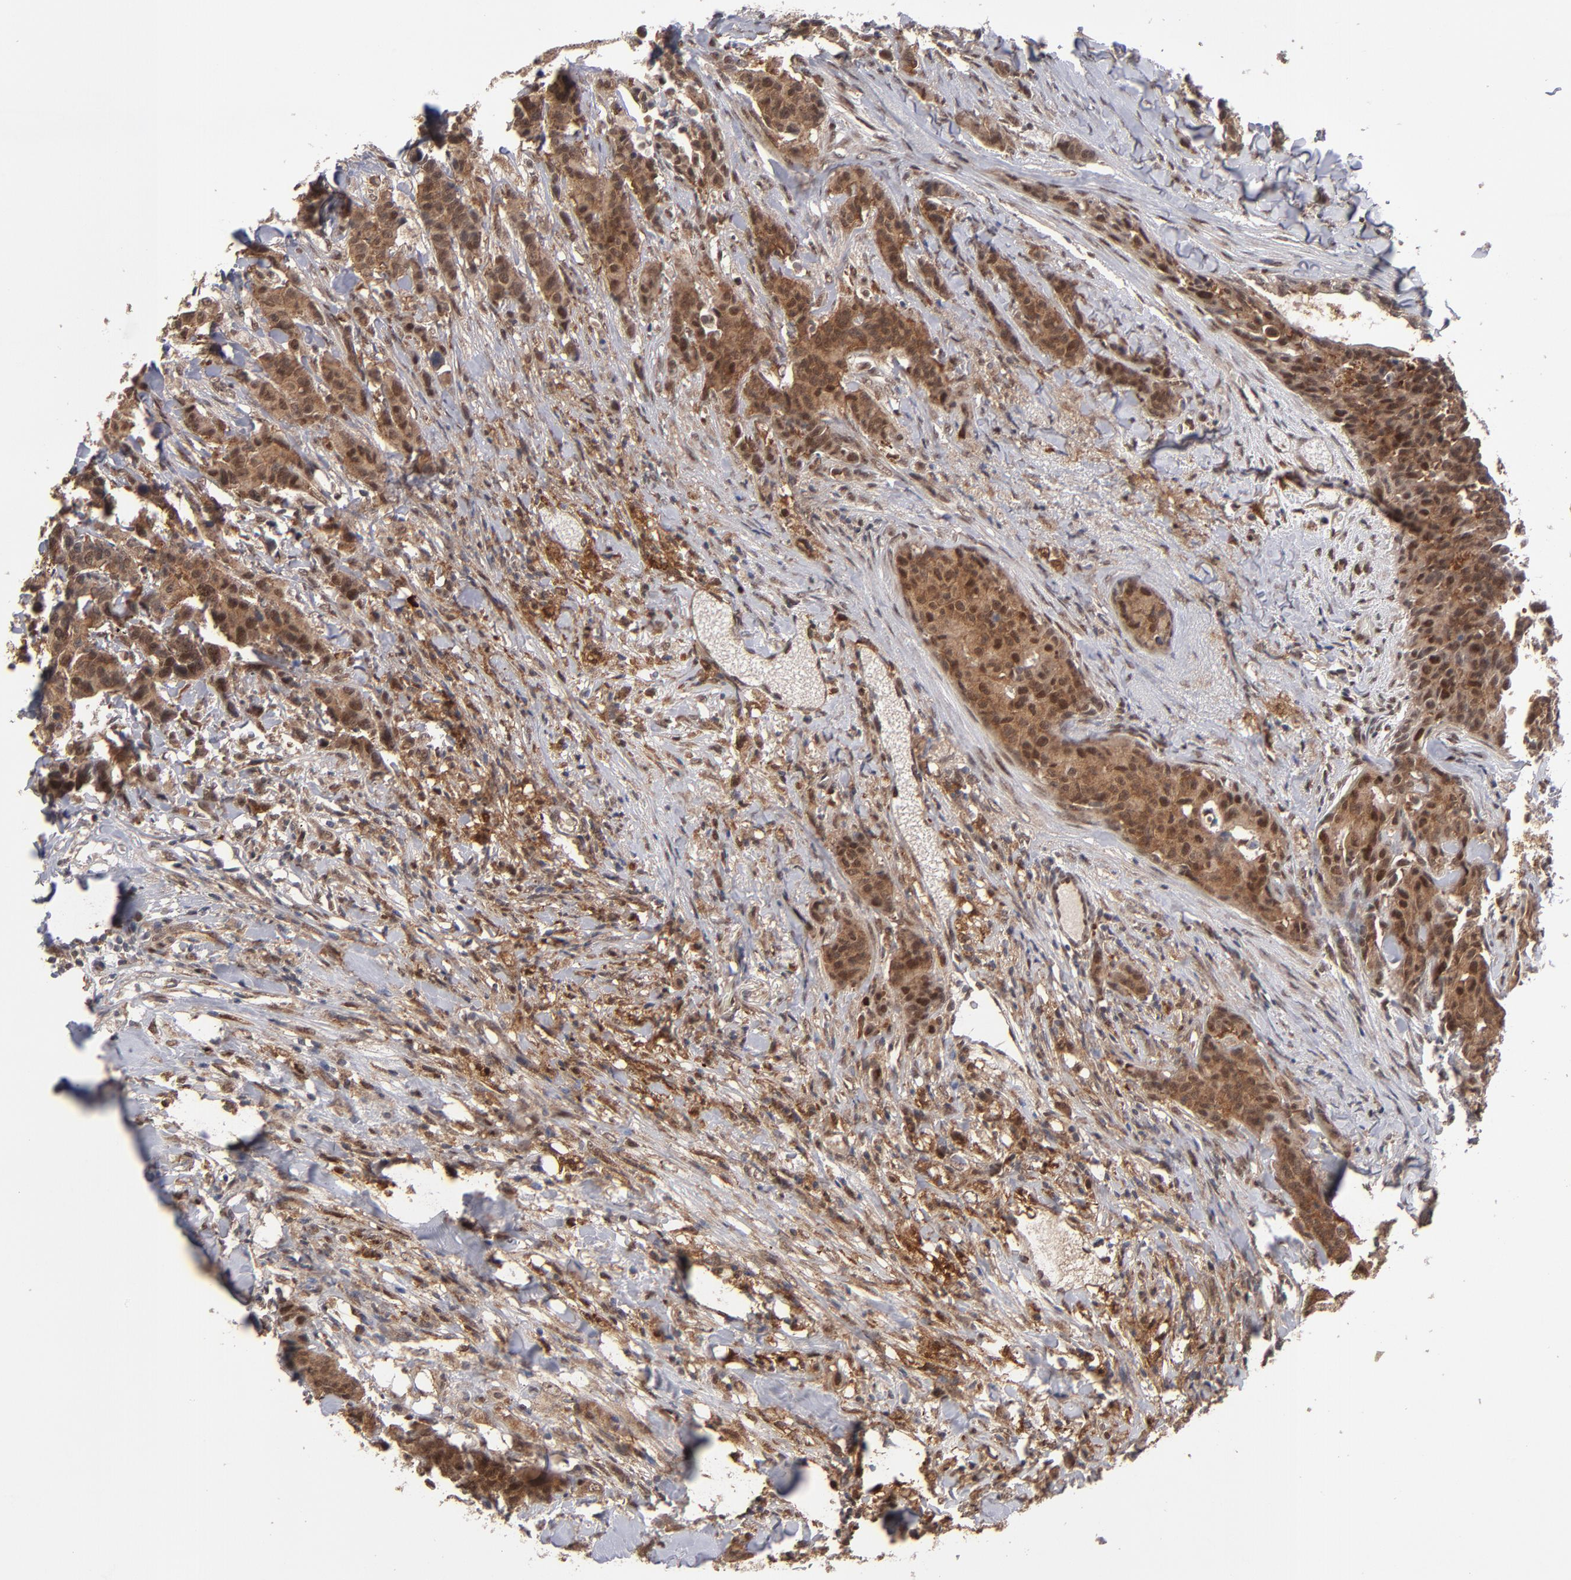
{"staining": {"intensity": "moderate", "quantity": ">75%", "location": "cytoplasmic/membranous,nuclear"}, "tissue": "breast cancer", "cell_type": "Tumor cells", "image_type": "cancer", "snomed": [{"axis": "morphology", "description": "Duct carcinoma"}, {"axis": "topography", "description": "Breast"}], "caption": "A brown stain highlights moderate cytoplasmic/membranous and nuclear staining of a protein in human breast cancer tumor cells. Immunohistochemistry stains the protein in brown and the nuclei are stained blue.", "gene": "HUWE1", "patient": {"sex": "female", "age": 40}}